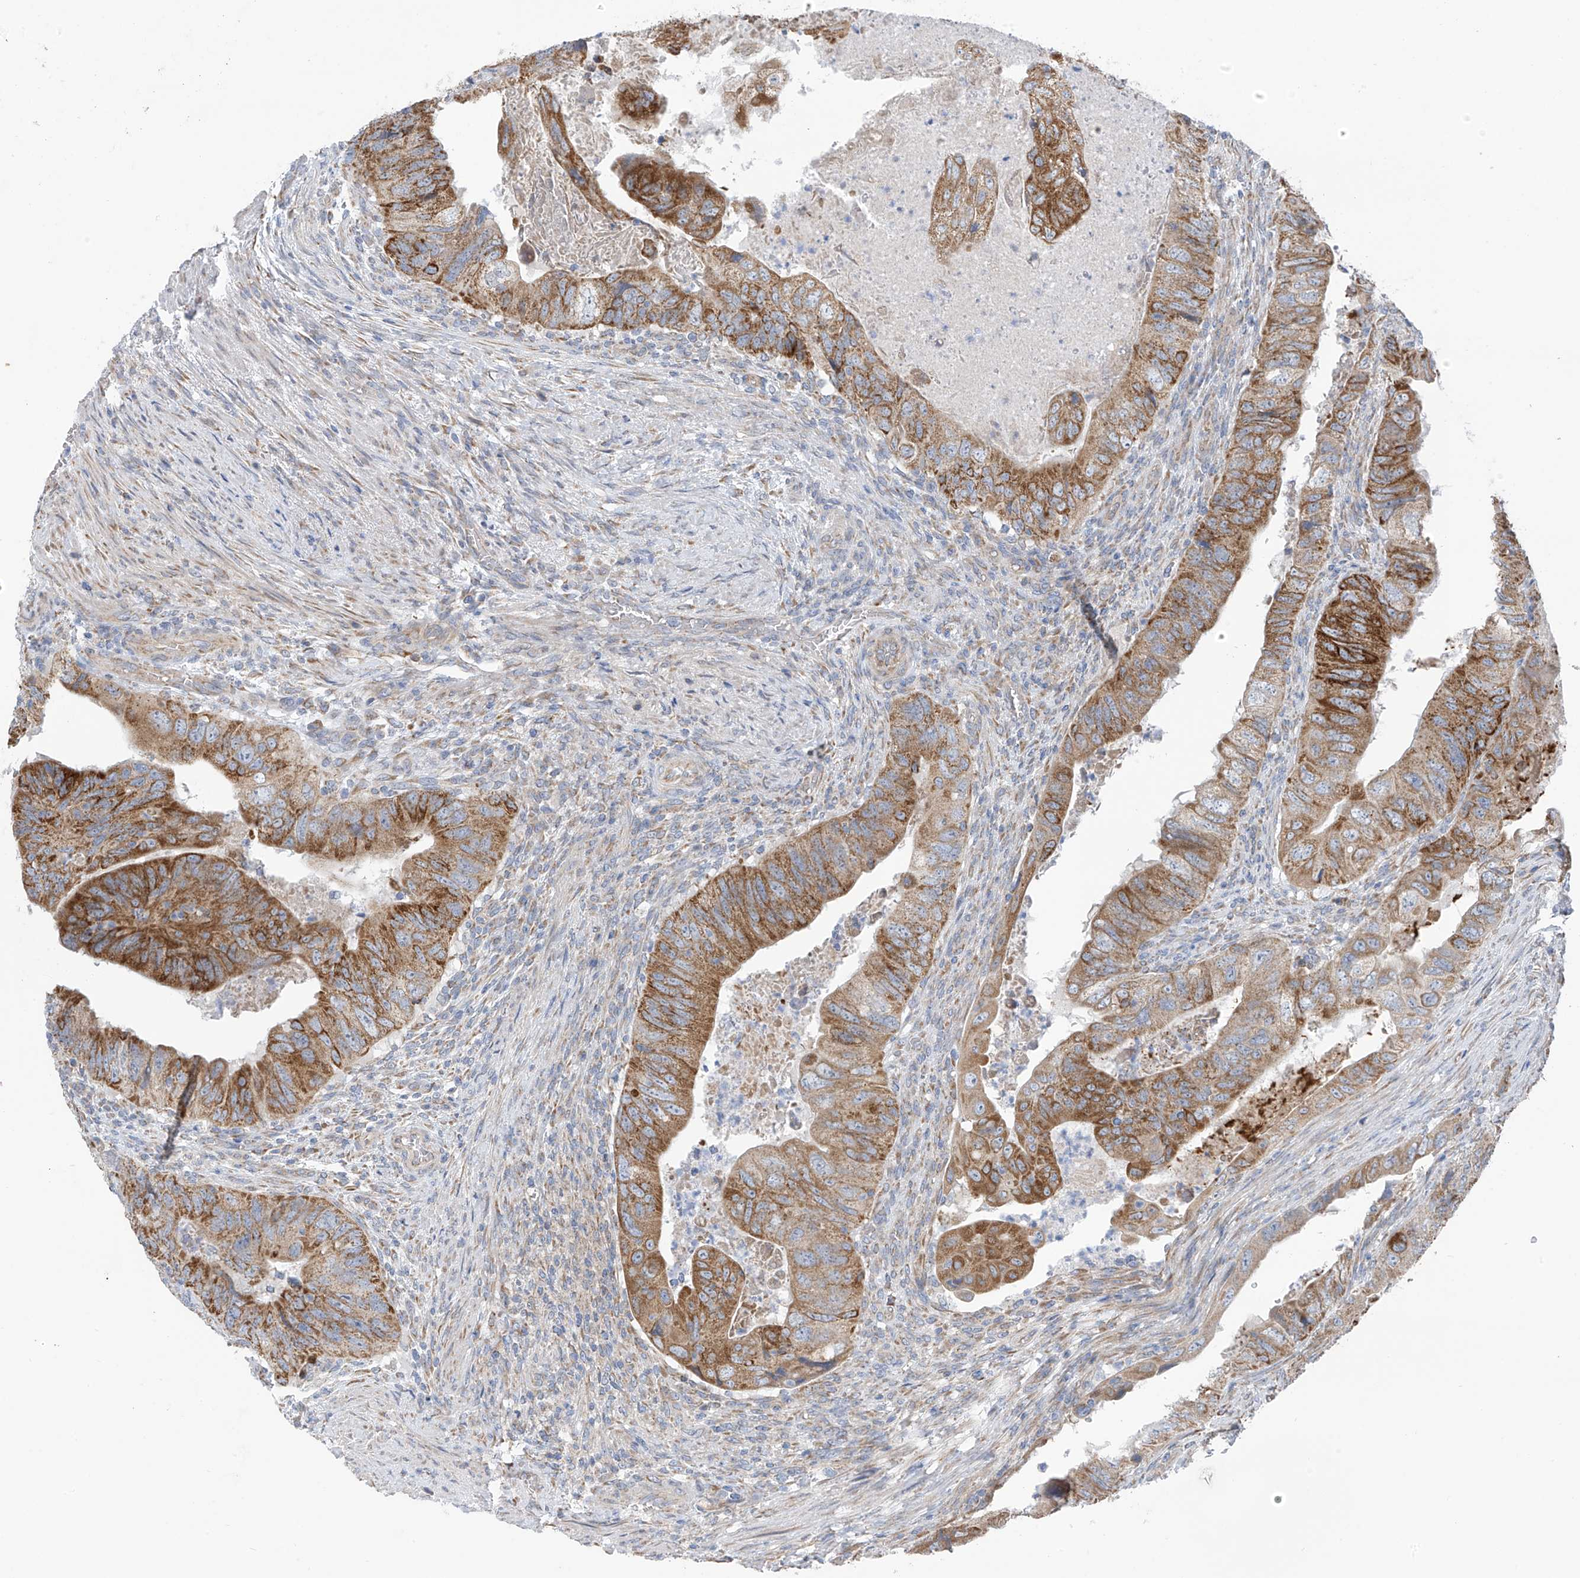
{"staining": {"intensity": "moderate", "quantity": ">75%", "location": "cytoplasmic/membranous"}, "tissue": "colorectal cancer", "cell_type": "Tumor cells", "image_type": "cancer", "snomed": [{"axis": "morphology", "description": "Adenocarcinoma, NOS"}, {"axis": "topography", "description": "Rectum"}], "caption": "The photomicrograph exhibits immunohistochemical staining of colorectal cancer. There is moderate cytoplasmic/membranous expression is seen in approximately >75% of tumor cells.", "gene": "EOMES", "patient": {"sex": "male", "age": 63}}